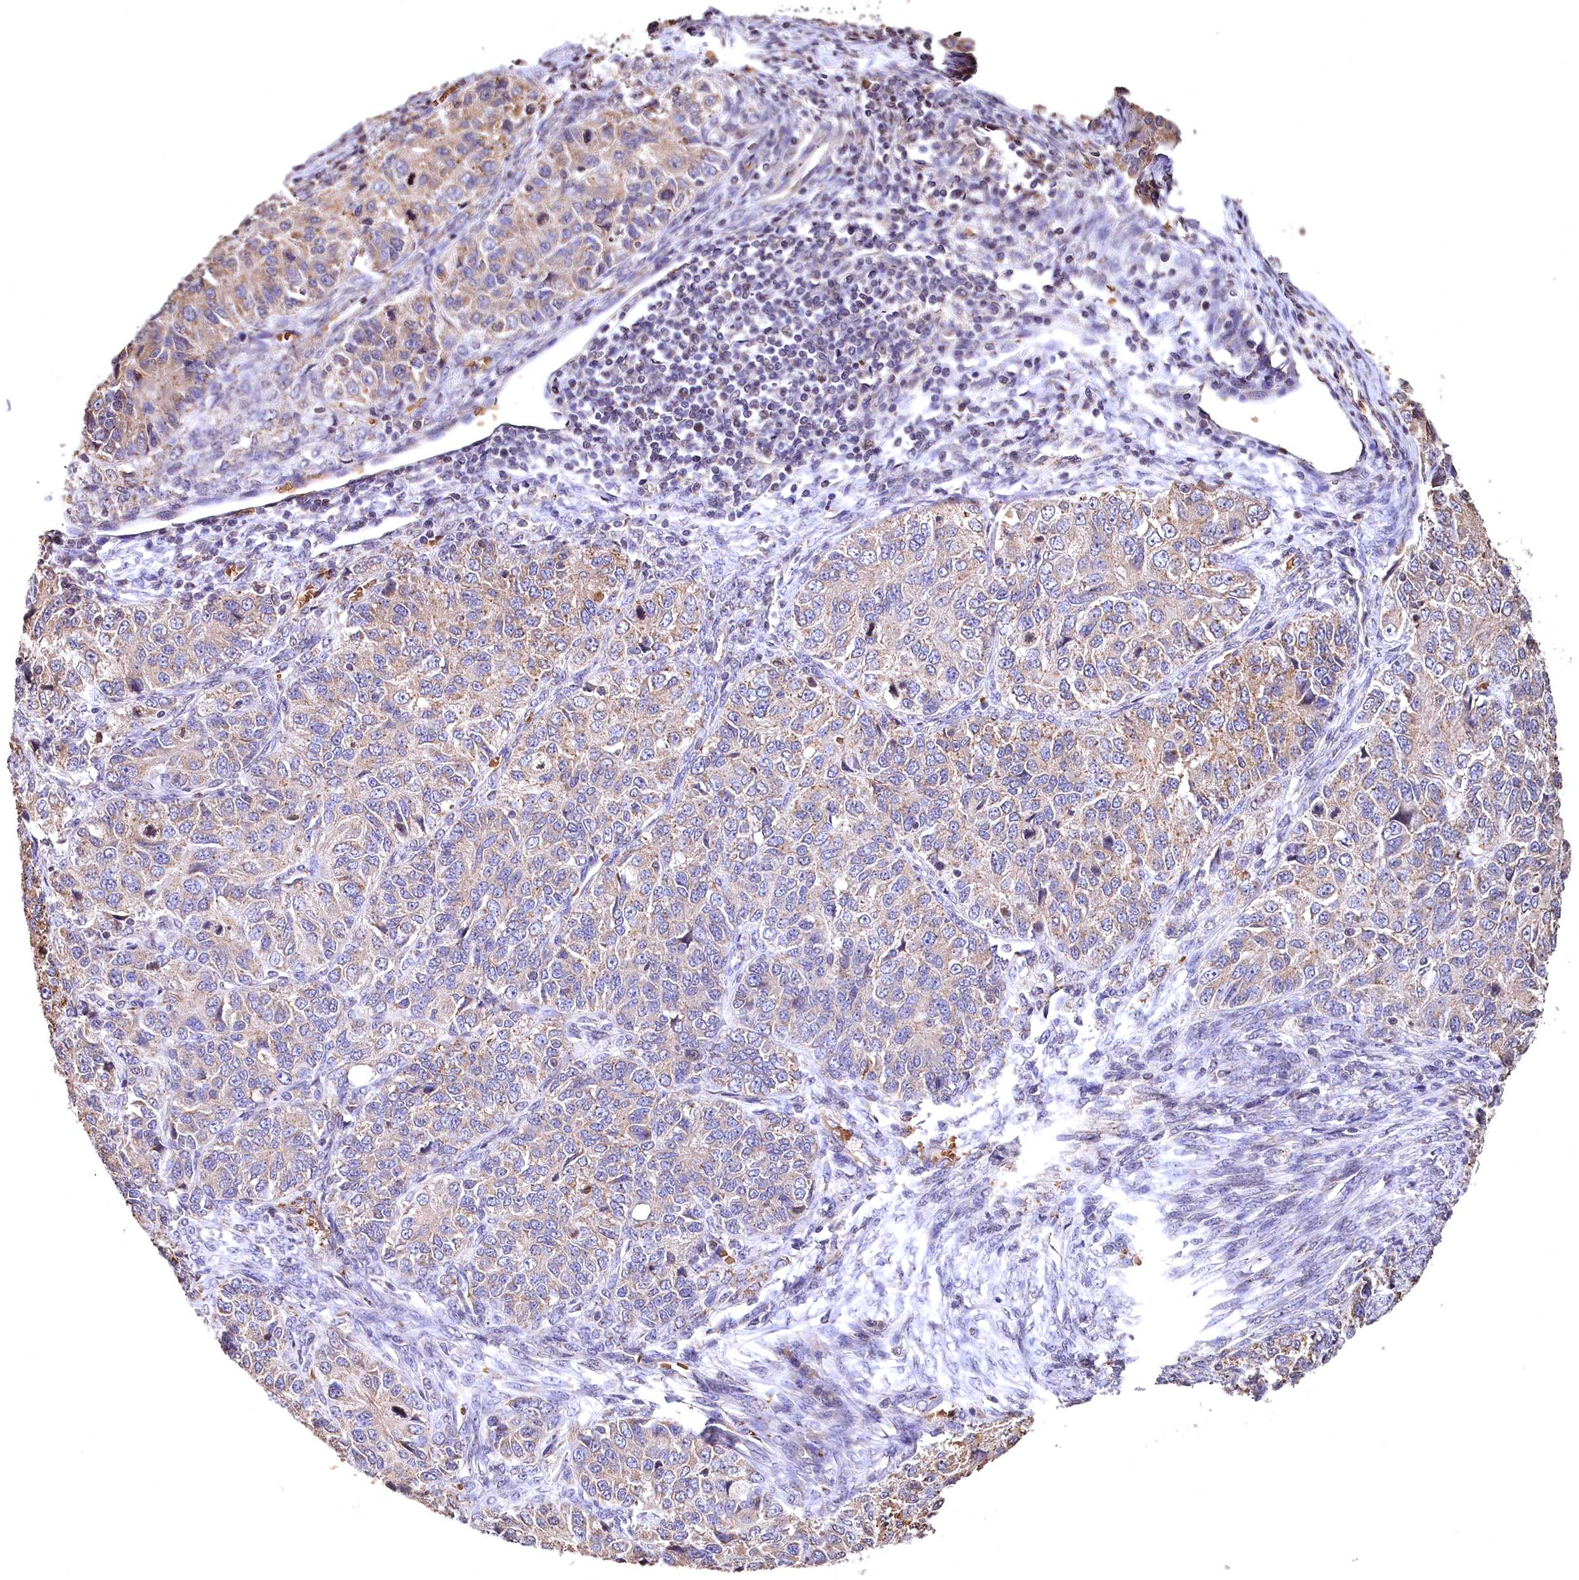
{"staining": {"intensity": "weak", "quantity": "<25%", "location": "cytoplasmic/membranous"}, "tissue": "ovarian cancer", "cell_type": "Tumor cells", "image_type": "cancer", "snomed": [{"axis": "morphology", "description": "Carcinoma, endometroid"}, {"axis": "topography", "description": "Ovary"}], "caption": "Immunohistochemistry (IHC) photomicrograph of ovarian endometroid carcinoma stained for a protein (brown), which exhibits no expression in tumor cells.", "gene": "SPTA1", "patient": {"sex": "female", "age": 51}}